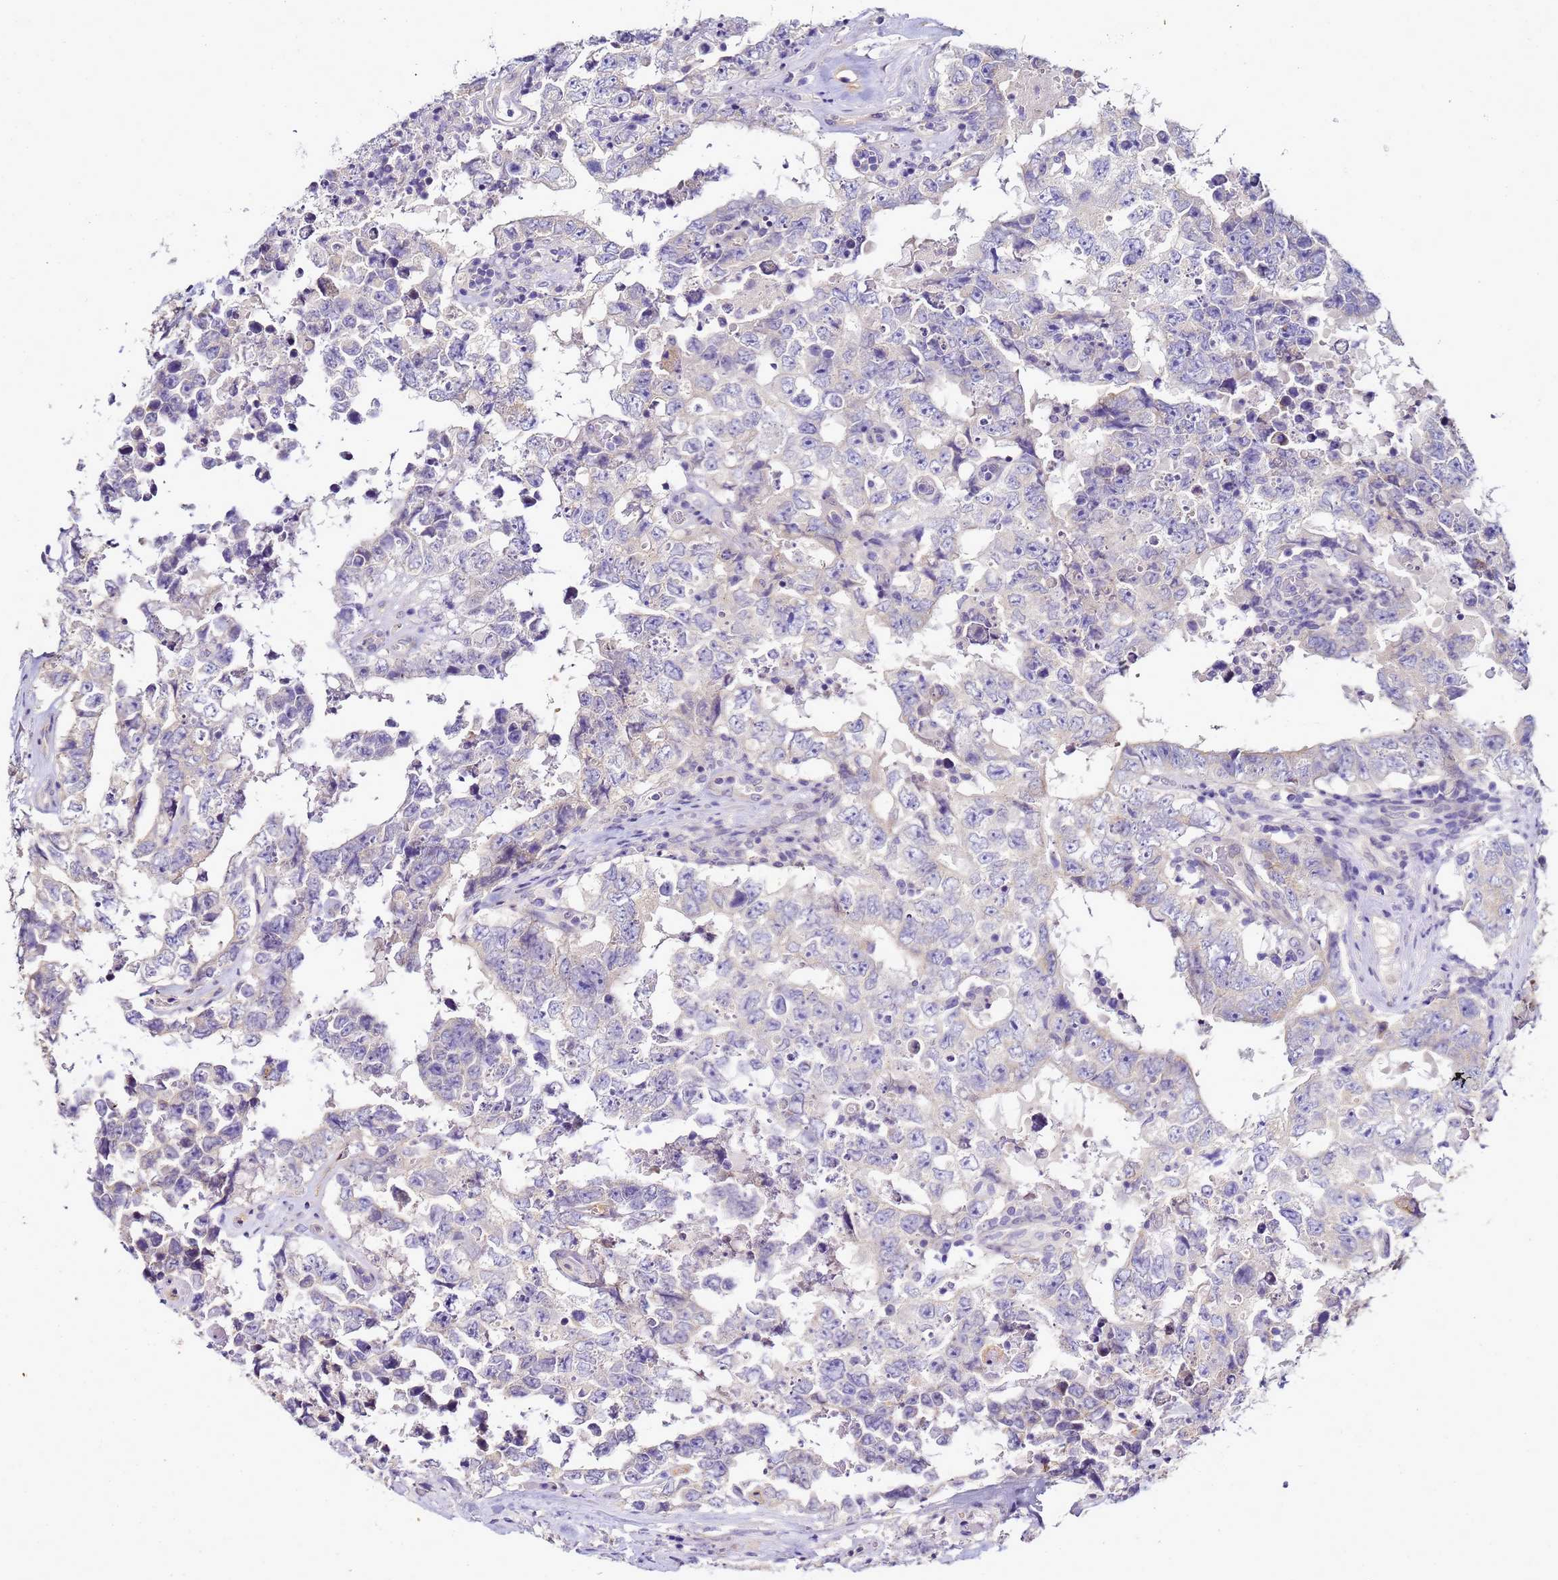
{"staining": {"intensity": "negative", "quantity": "none", "location": "none"}, "tissue": "testis cancer", "cell_type": "Tumor cells", "image_type": "cancer", "snomed": [{"axis": "morphology", "description": "Normal tissue, NOS"}, {"axis": "morphology", "description": "Carcinoma, Embryonal, NOS"}, {"axis": "topography", "description": "Testis"}, {"axis": "topography", "description": "Epididymis"}], "caption": "An image of testis embryonal carcinoma stained for a protein demonstrates no brown staining in tumor cells.", "gene": "FAM166B", "patient": {"sex": "male", "age": 25}}